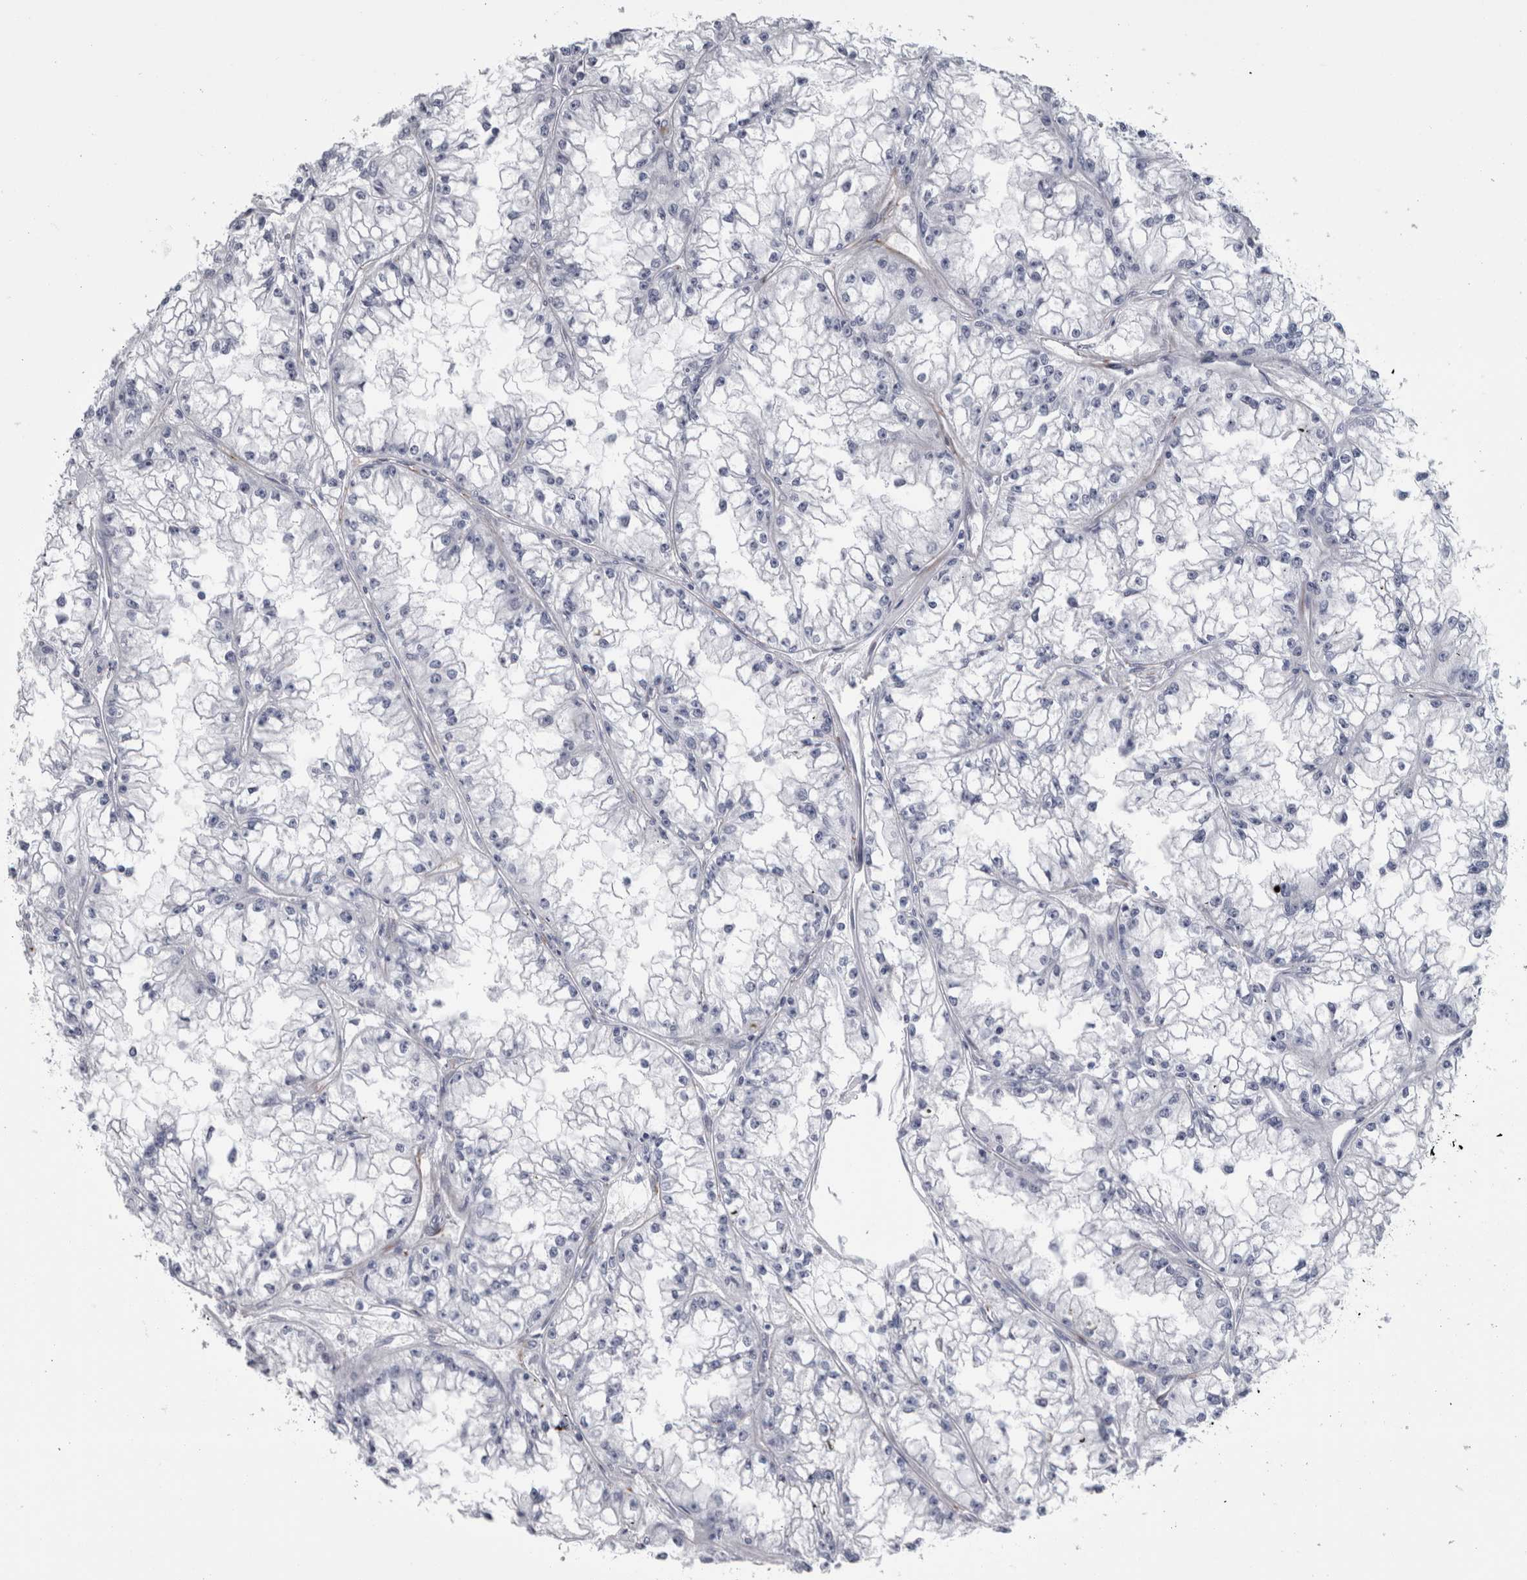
{"staining": {"intensity": "negative", "quantity": "none", "location": "none"}, "tissue": "renal cancer", "cell_type": "Tumor cells", "image_type": "cancer", "snomed": [{"axis": "morphology", "description": "Adenocarcinoma, NOS"}, {"axis": "topography", "description": "Kidney"}], "caption": "Tumor cells show no significant positivity in renal adenocarcinoma. (DAB immunohistochemistry (IHC) visualized using brightfield microscopy, high magnification).", "gene": "VWDE", "patient": {"sex": "male", "age": 56}}